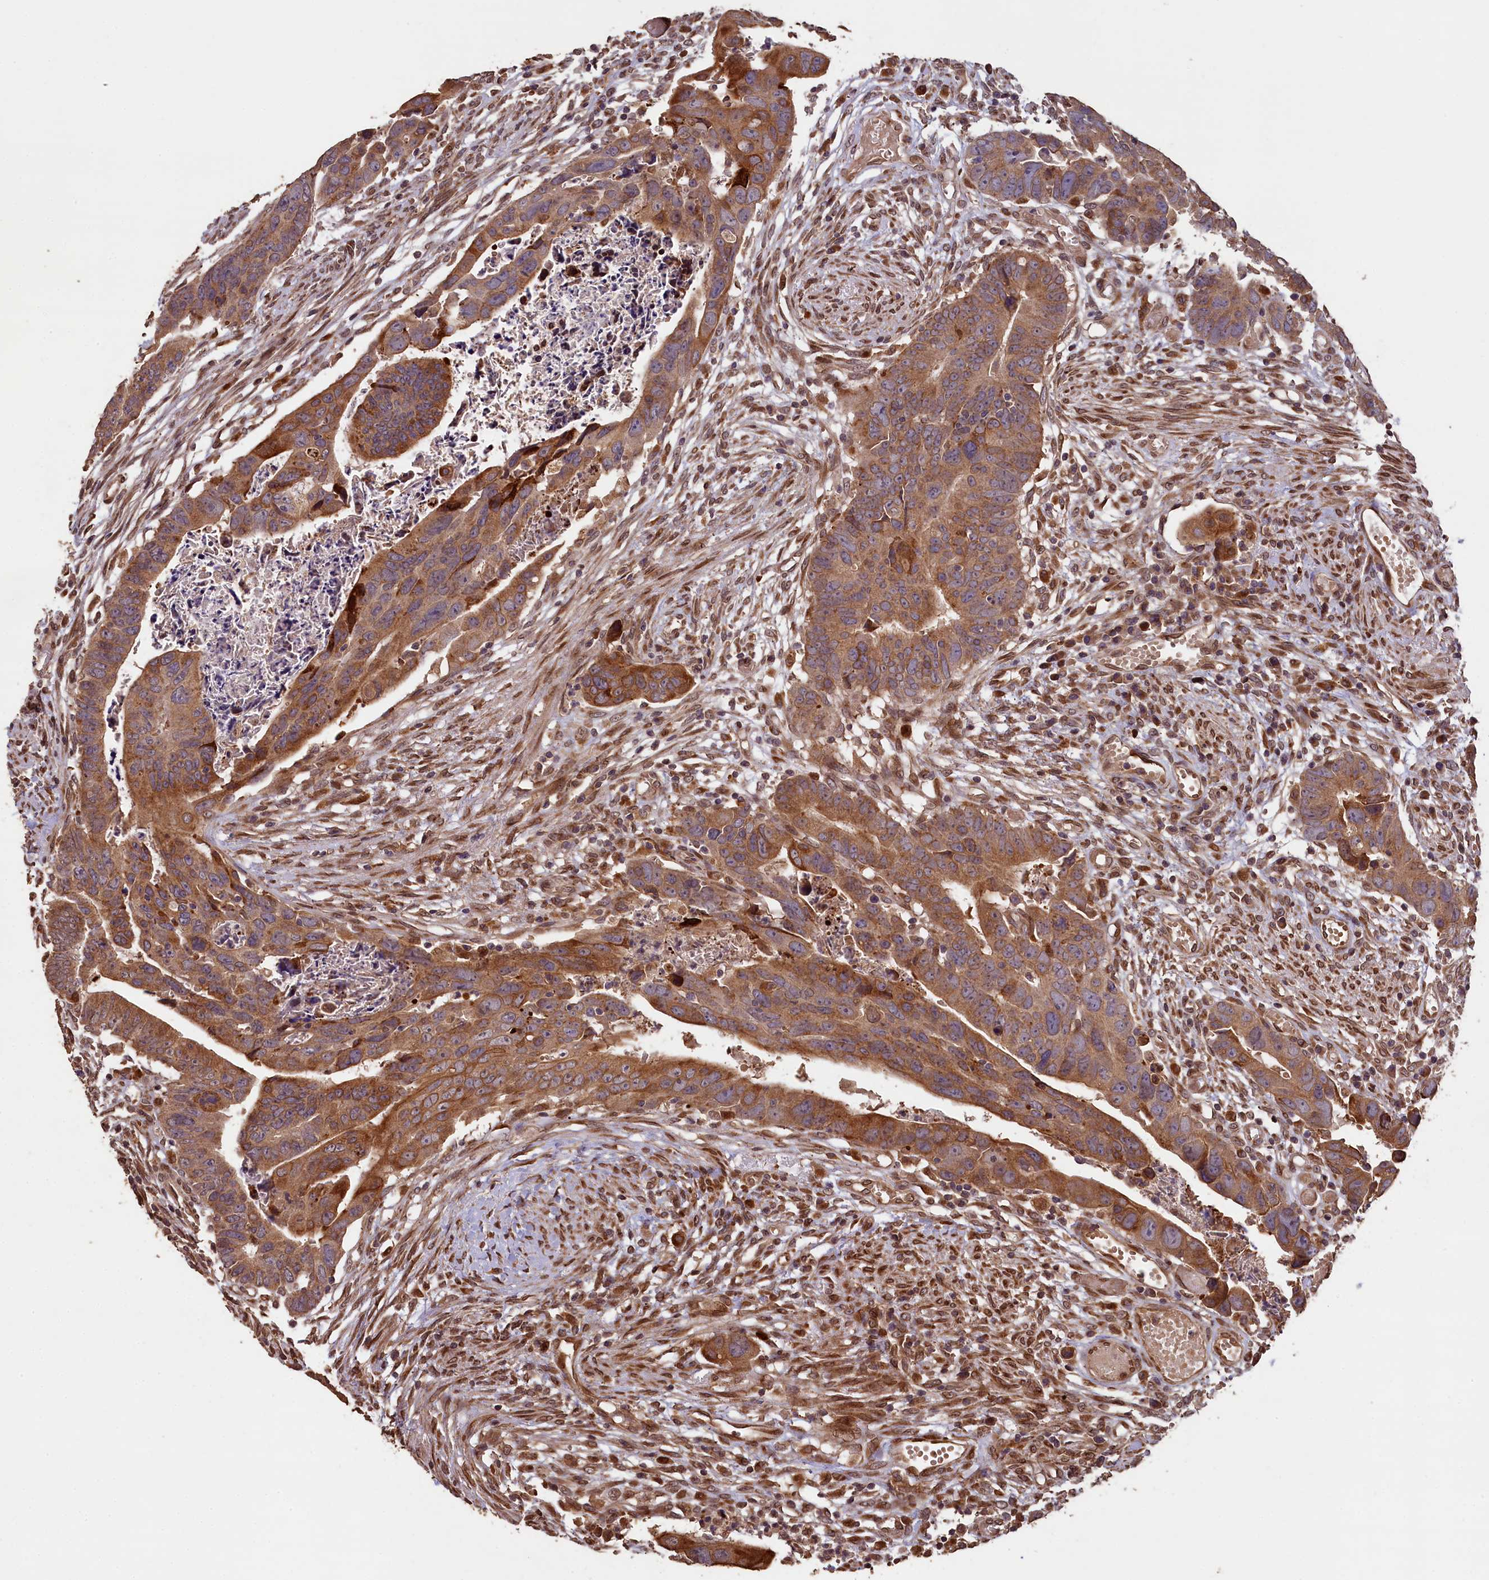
{"staining": {"intensity": "moderate", "quantity": ">75%", "location": "cytoplasmic/membranous"}, "tissue": "colorectal cancer", "cell_type": "Tumor cells", "image_type": "cancer", "snomed": [{"axis": "morphology", "description": "Adenocarcinoma, NOS"}, {"axis": "topography", "description": "Rectum"}], "caption": "Tumor cells display medium levels of moderate cytoplasmic/membranous staining in approximately >75% of cells in colorectal adenocarcinoma.", "gene": "SLC38A7", "patient": {"sex": "female", "age": 65}}